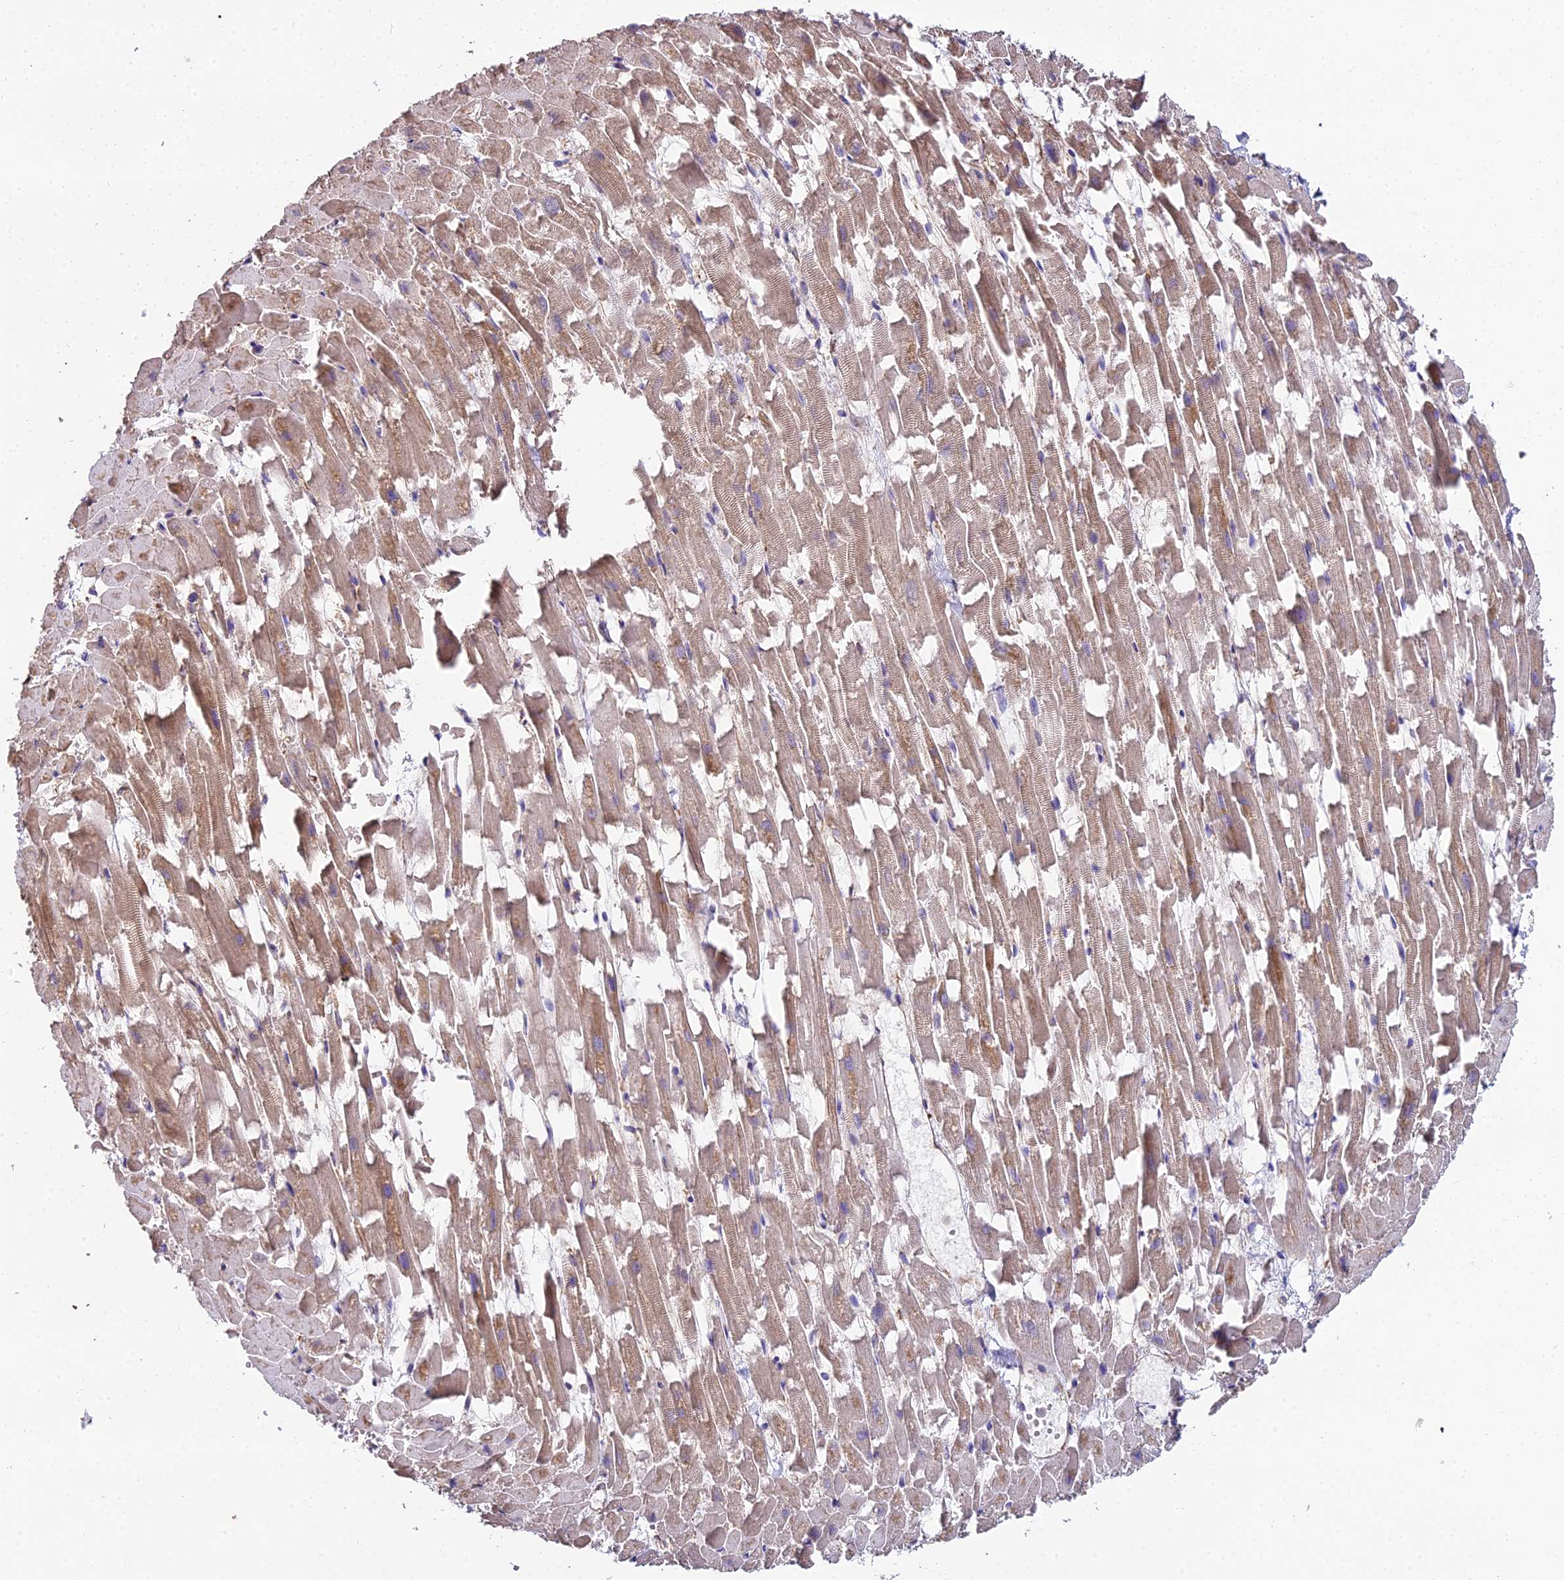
{"staining": {"intensity": "weak", "quantity": ">75%", "location": "cytoplasmic/membranous"}, "tissue": "heart muscle", "cell_type": "Cardiomyocytes", "image_type": "normal", "snomed": [{"axis": "morphology", "description": "Normal tissue, NOS"}, {"axis": "topography", "description": "Heart"}], "caption": "Immunohistochemical staining of normal heart muscle shows weak cytoplasmic/membranous protein expression in about >75% of cardiomyocytes. The protein is stained brown, and the nuclei are stained in blue (DAB (3,3'-diaminobenzidine) IHC with brightfield microscopy, high magnification).", "gene": "BEX4", "patient": {"sex": "female", "age": 64}}